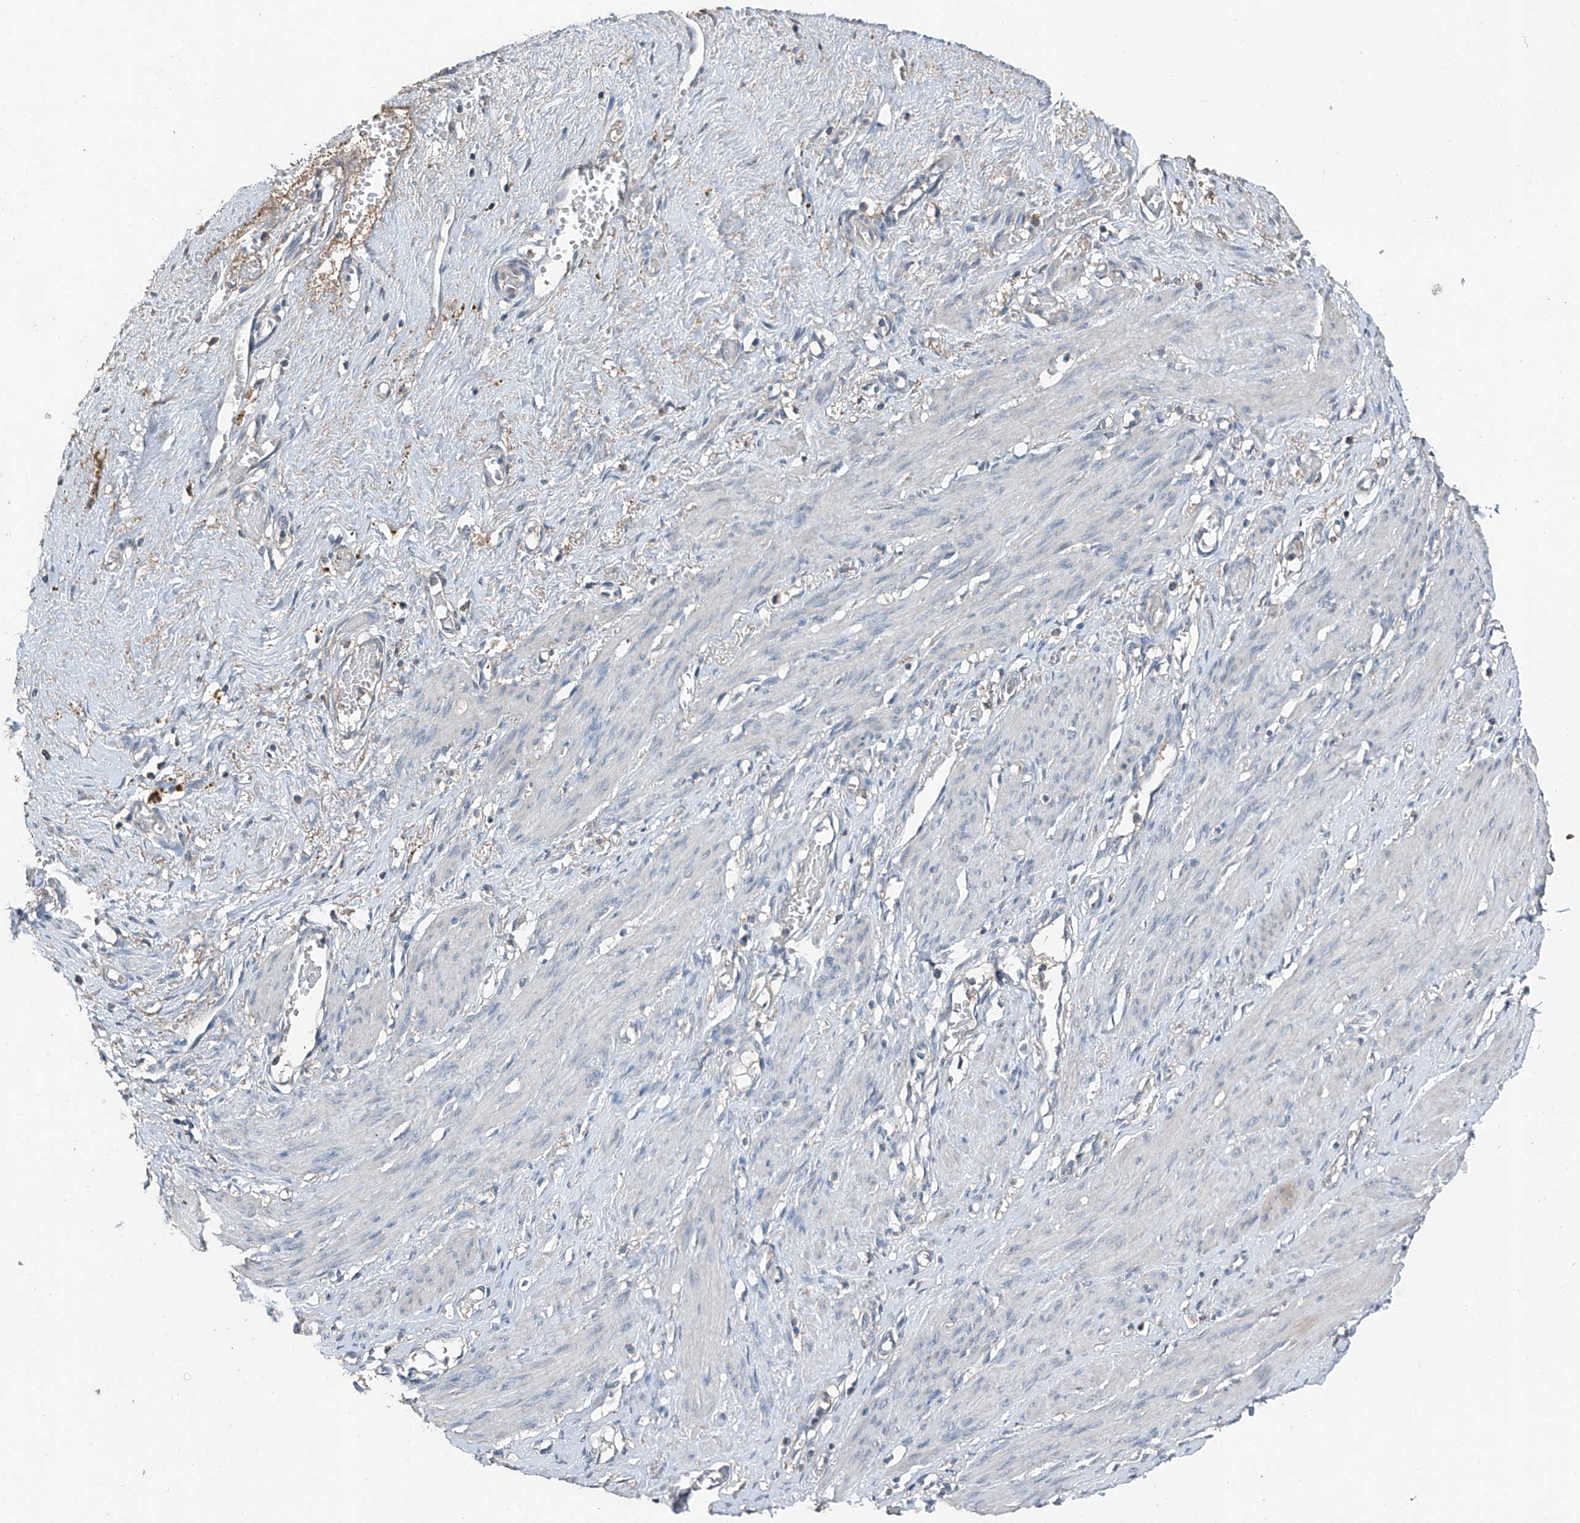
{"staining": {"intensity": "negative", "quantity": "none", "location": "none"}, "tissue": "smooth muscle", "cell_type": "Smooth muscle cells", "image_type": "normal", "snomed": [{"axis": "morphology", "description": "Normal tissue, NOS"}, {"axis": "topography", "description": "Endometrium"}], "caption": "DAB (3,3'-diaminobenzidine) immunohistochemical staining of benign human smooth muscle demonstrates no significant staining in smooth muscle cells.", "gene": "MAMLD1", "patient": {"sex": "female", "age": 33}}